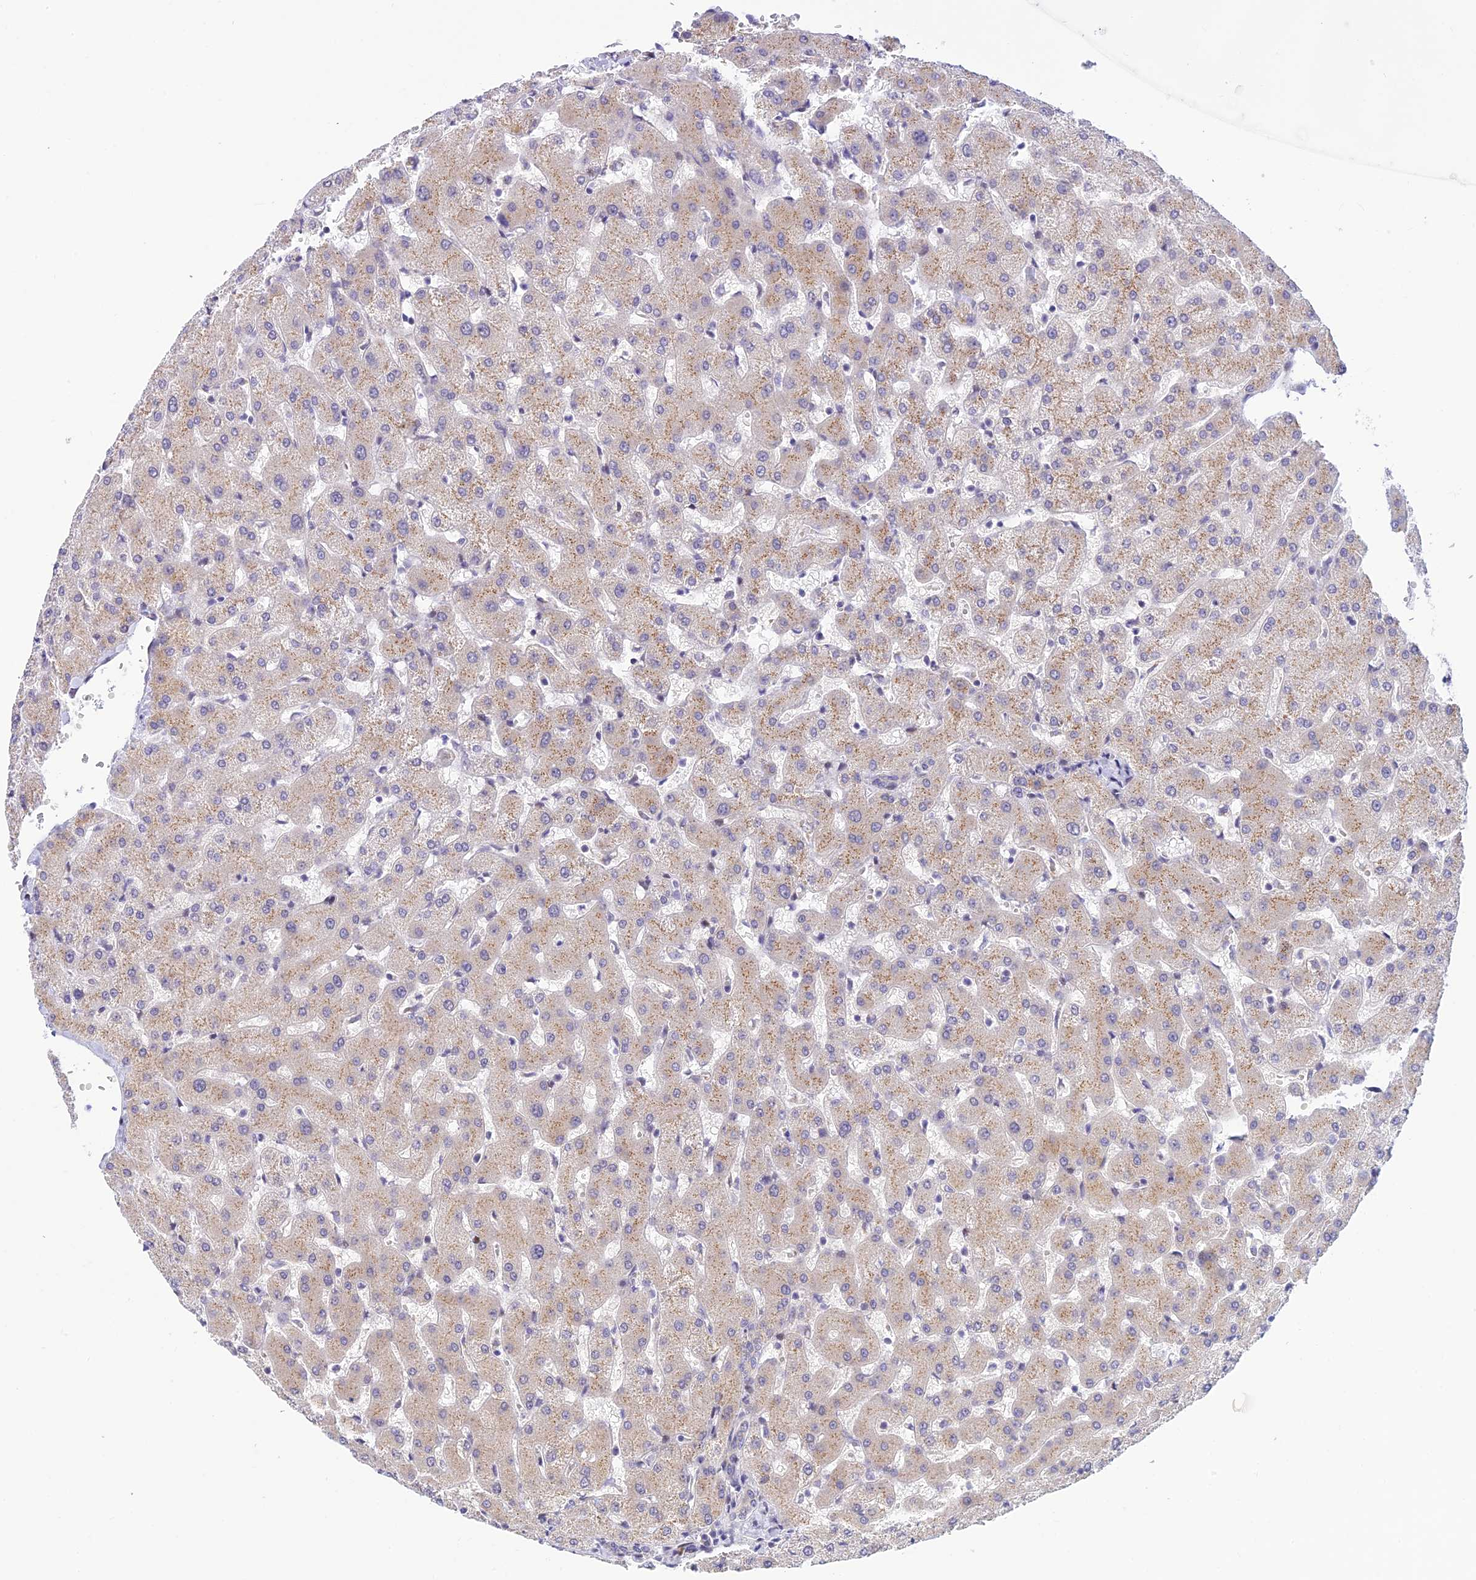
{"staining": {"intensity": "negative", "quantity": "none", "location": "none"}, "tissue": "liver", "cell_type": "Cholangiocytes", "image_type": "normal", "snomed": [{"axis": "morphology", "description": "Normal tissue, NOS"}, {"axis": "topography", "description": "Liver"}], "caption": "The micrograph displays no staining of cholangiocytes in unremarkable liver. Nuclei are stained in blue.", "gene": "INKA1", "patient": {"sex": "female", "age": 63}}